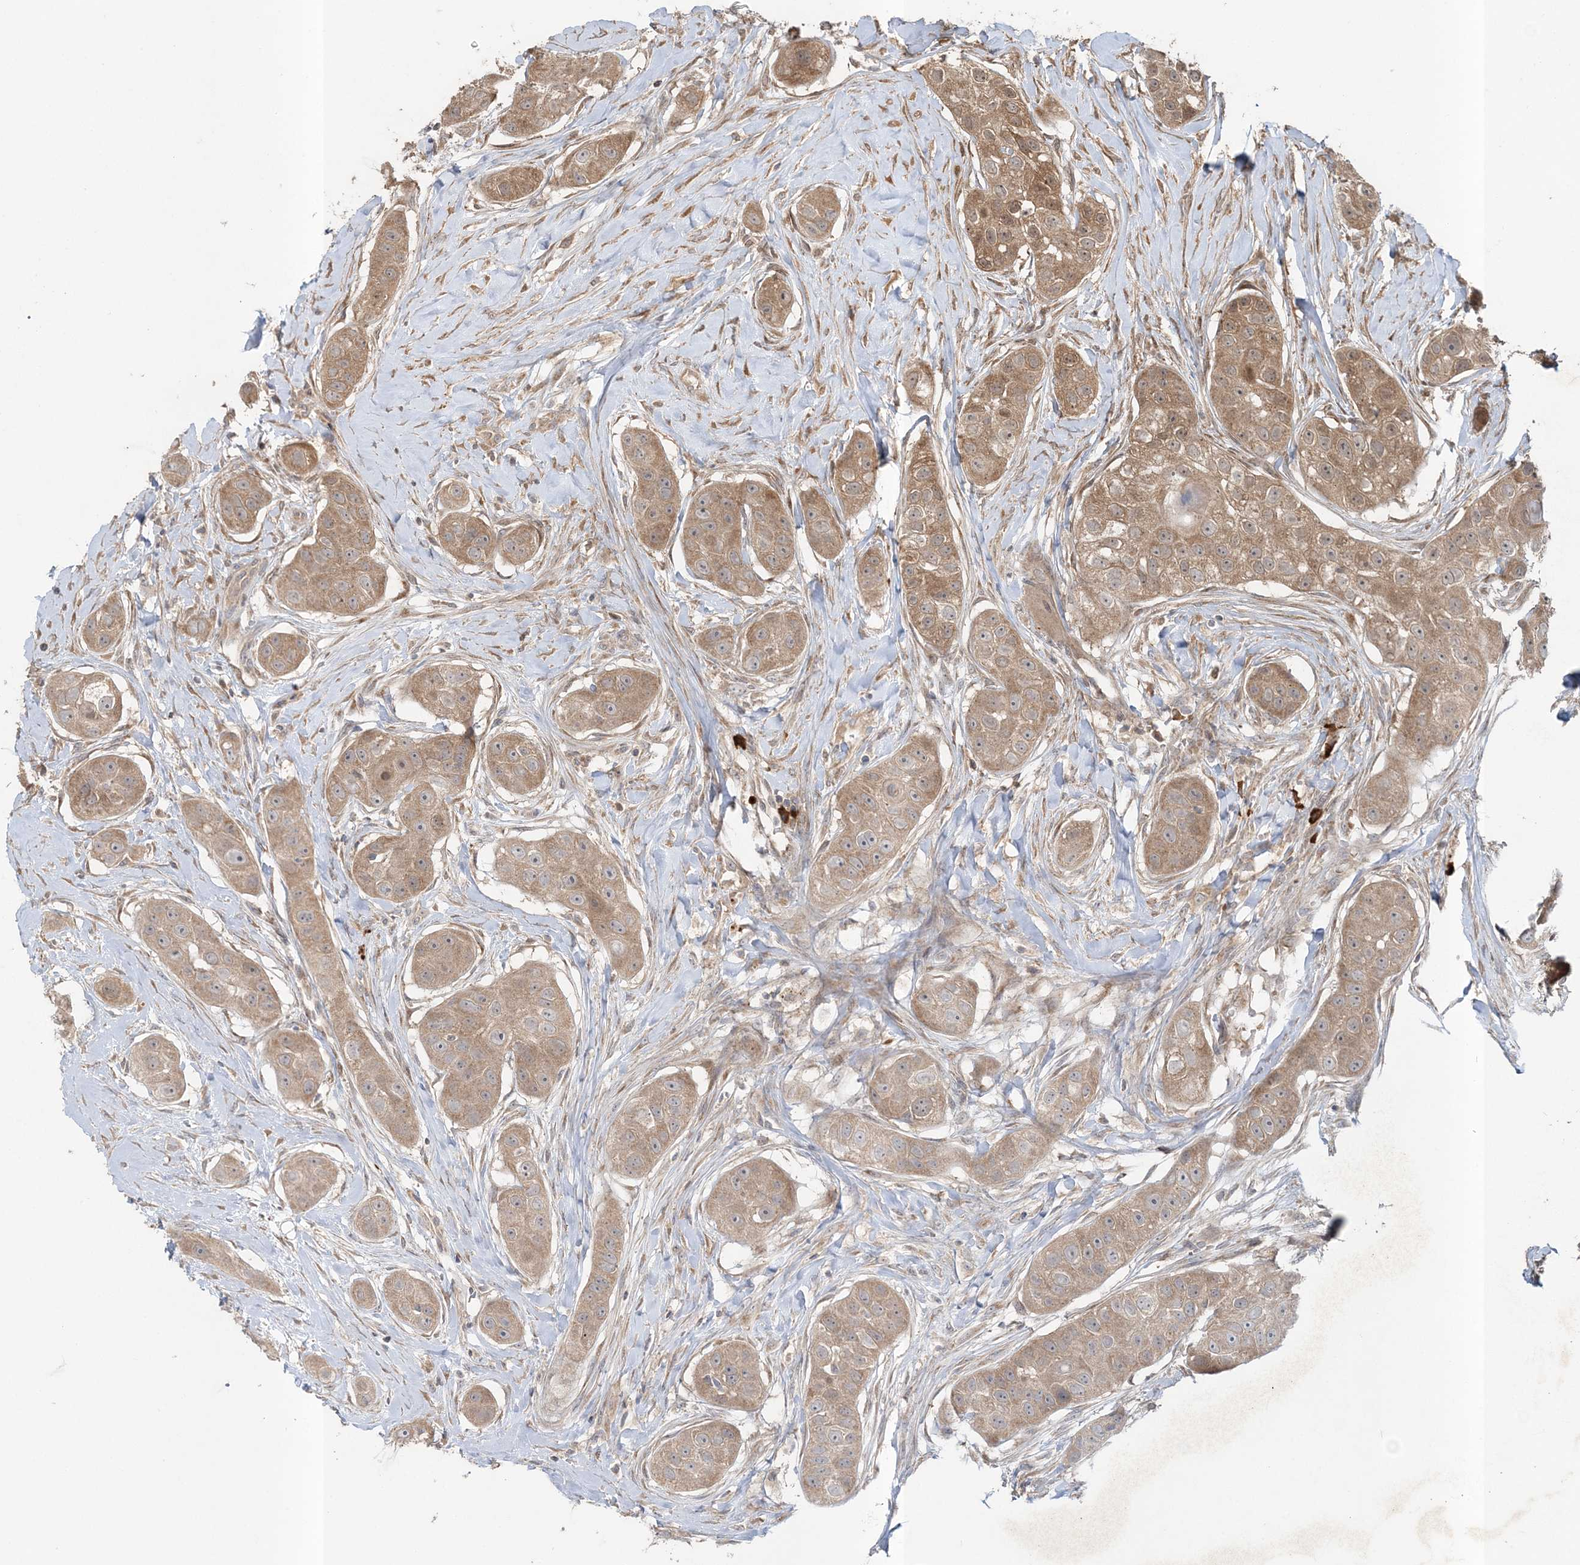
{"staining": {"intensity": "moderate", "quantity": ">75%", "location": "cytoplasmic/membranous"}, "tissue": "head and neck cancer", "cell_type": "Tumor cells", "image_type": "cancer", "snomed": [{"axis": "morphology", "description": "Normal tissue, NOS"}, {"axis": "morphology", "description": "Squamous cell carcinoma, NOS"}, {"axis": "topography", "description": "Skeletal muscle"}, {"axis": "topography", "description": "Head-Neck"}], "caption": "Immunohistochemistry histopathology image of neoplastic tissue: human head and neck squamous cell carcinoma stained using IHC exhibits medium levels of moderate protein expression localized specifically in the cytoplasmic/membranous of tumor cells, appearing as a cytoplasmic/membranous brown color.", "gene": "MOCS2", "patient": {"sex": "male", "age": 51}}